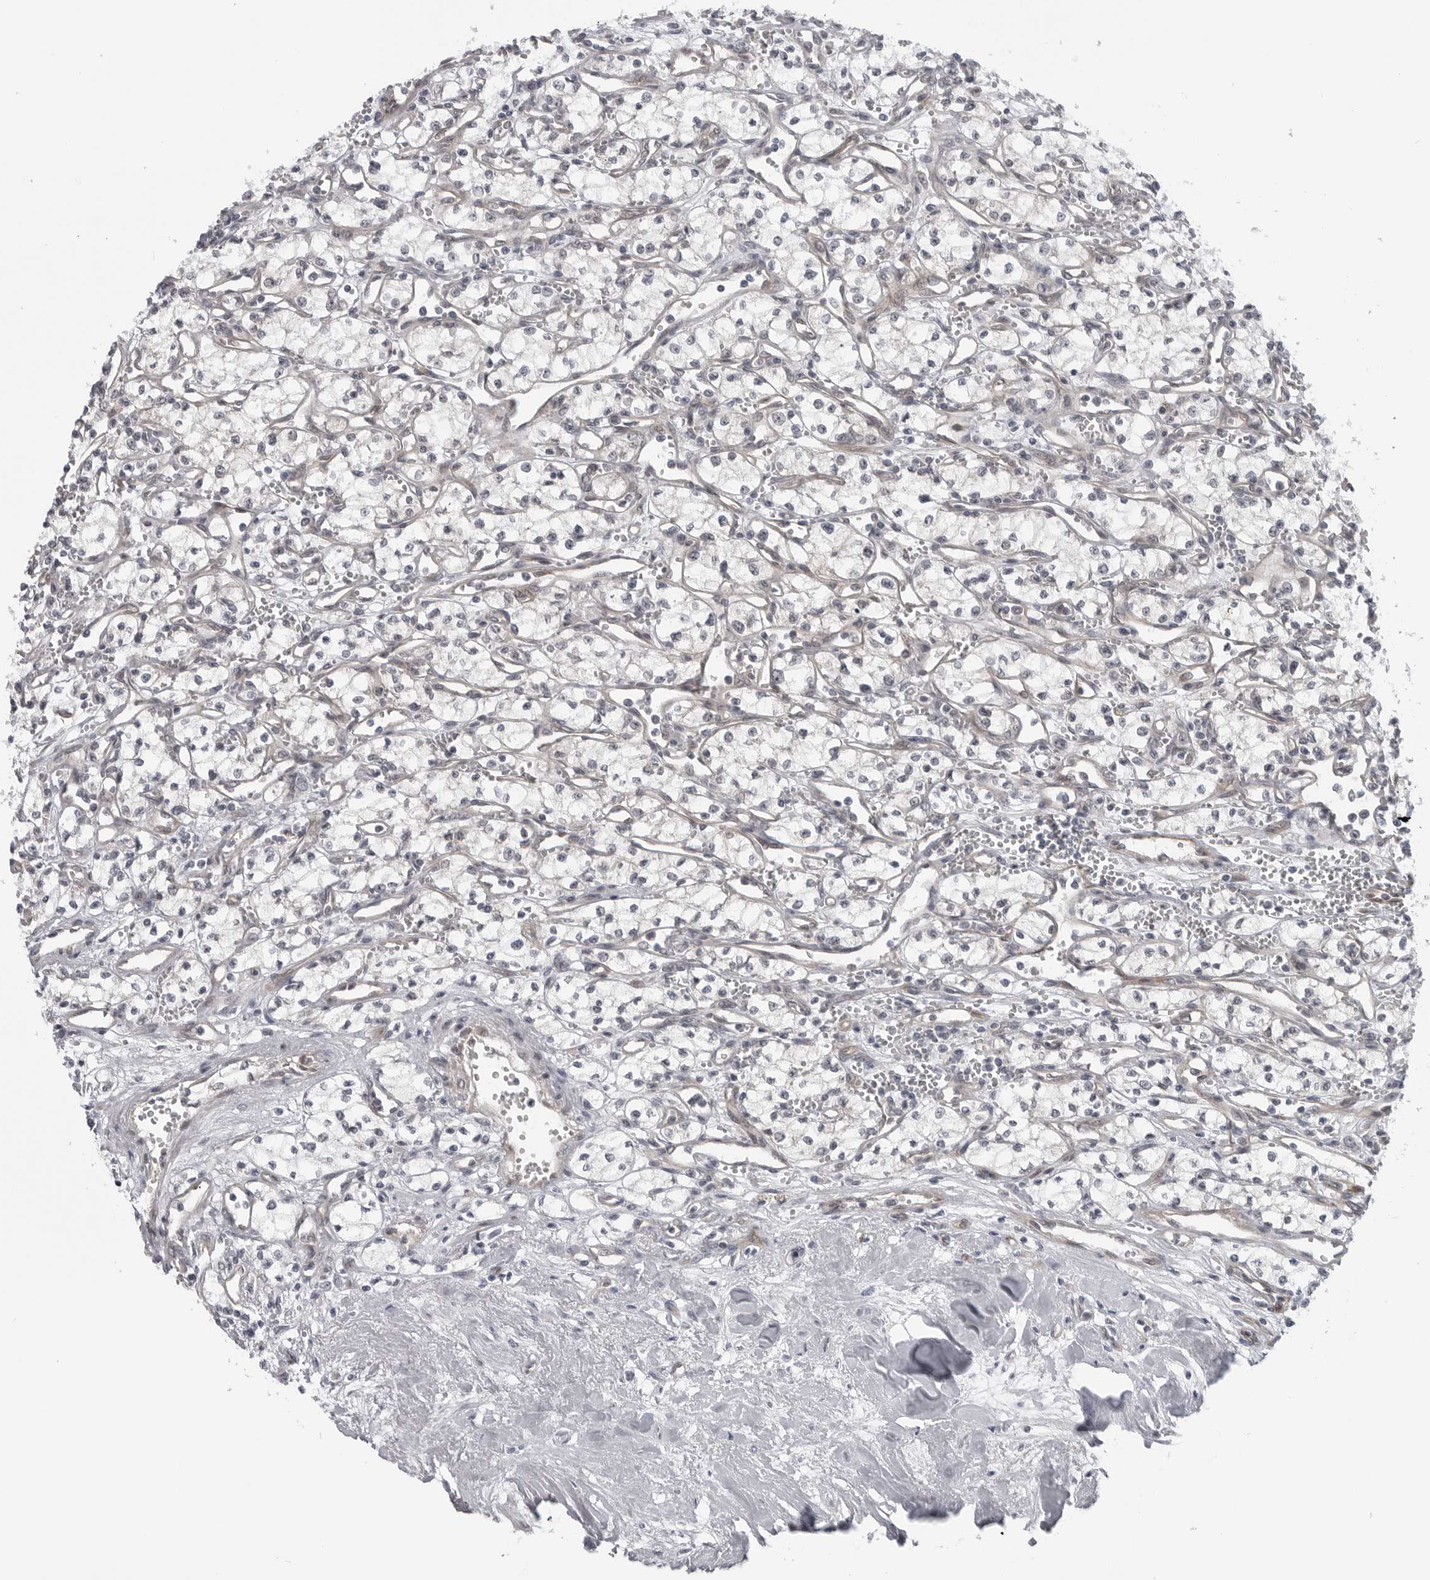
{"staining": {"intensity": "negative", "quantity": "none", "location": "none"}, "tissue": "renal cancer", "cell_type": "Tumor cells", "image_type": "cancer", "snomed": [{"axis": "morphology", "description": "Adenocarcinoma, NOS"}, {"axis": "topography", "description": "Kidney"}], "caption": "Renal cancer was stained to show a protein in brown. There is no significant positivity in tumor cells.", "gene": "LRRC45", "patient": {"sex": "male", "age": 59}}